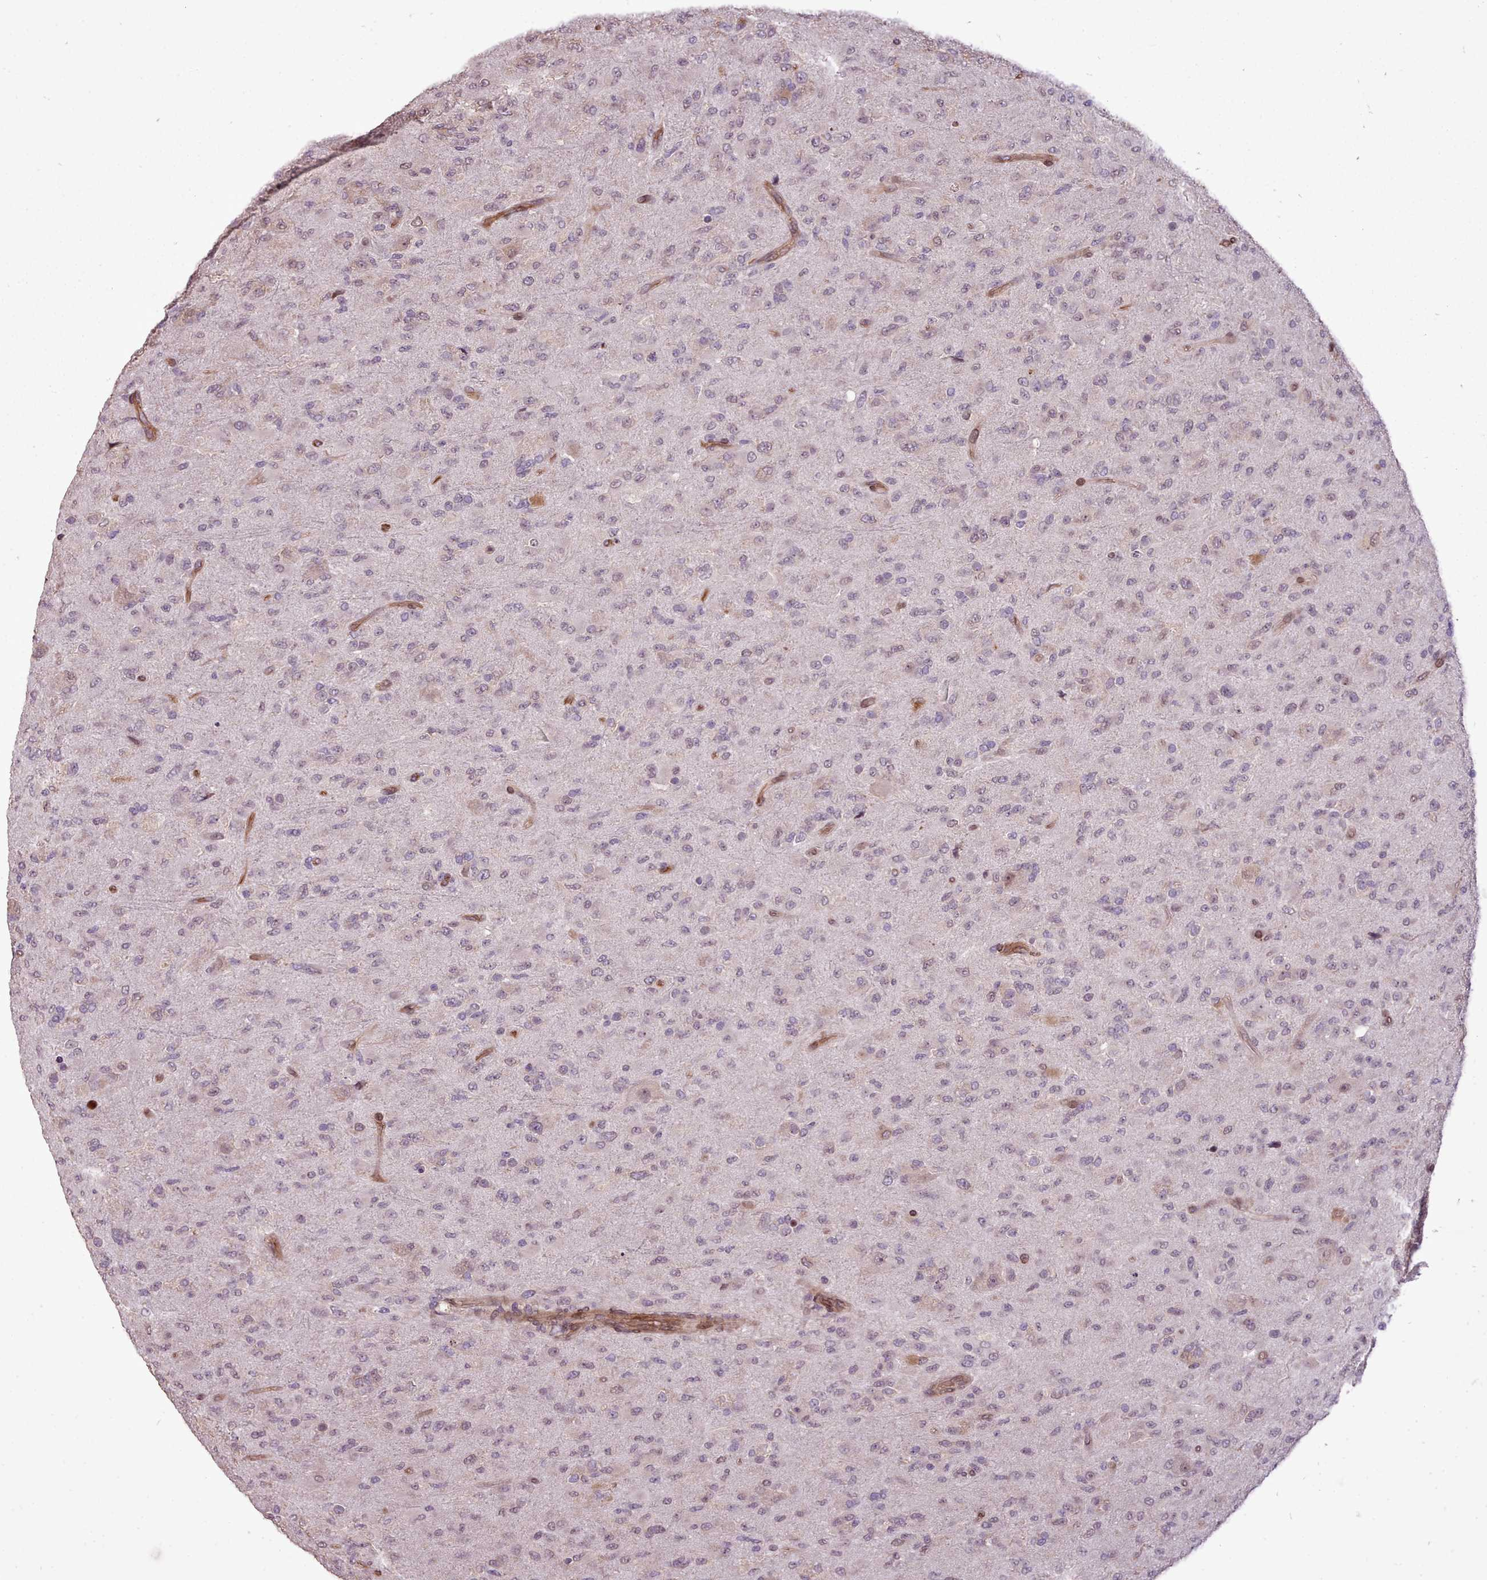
{"staining": {"intensity": "weak", "quantity": "<25%", "location": "cytoplasmic/membranous,nuclear"}, "tissue": "glioma", "cell_type": "Tumor cells", "image_type": "cancer", "snomed": [{"axis": "morphology", "description": "Glioma, malignant, Low grade"}, {"axis": "topography", "description": "Brain"}], "caption": "This is an immunohistochemistry (IHC) micrograph of human glioma. There is no positivity in tumor cells.", "gene": "CABP1", "patient": {"sex": "male", "age": 65}}